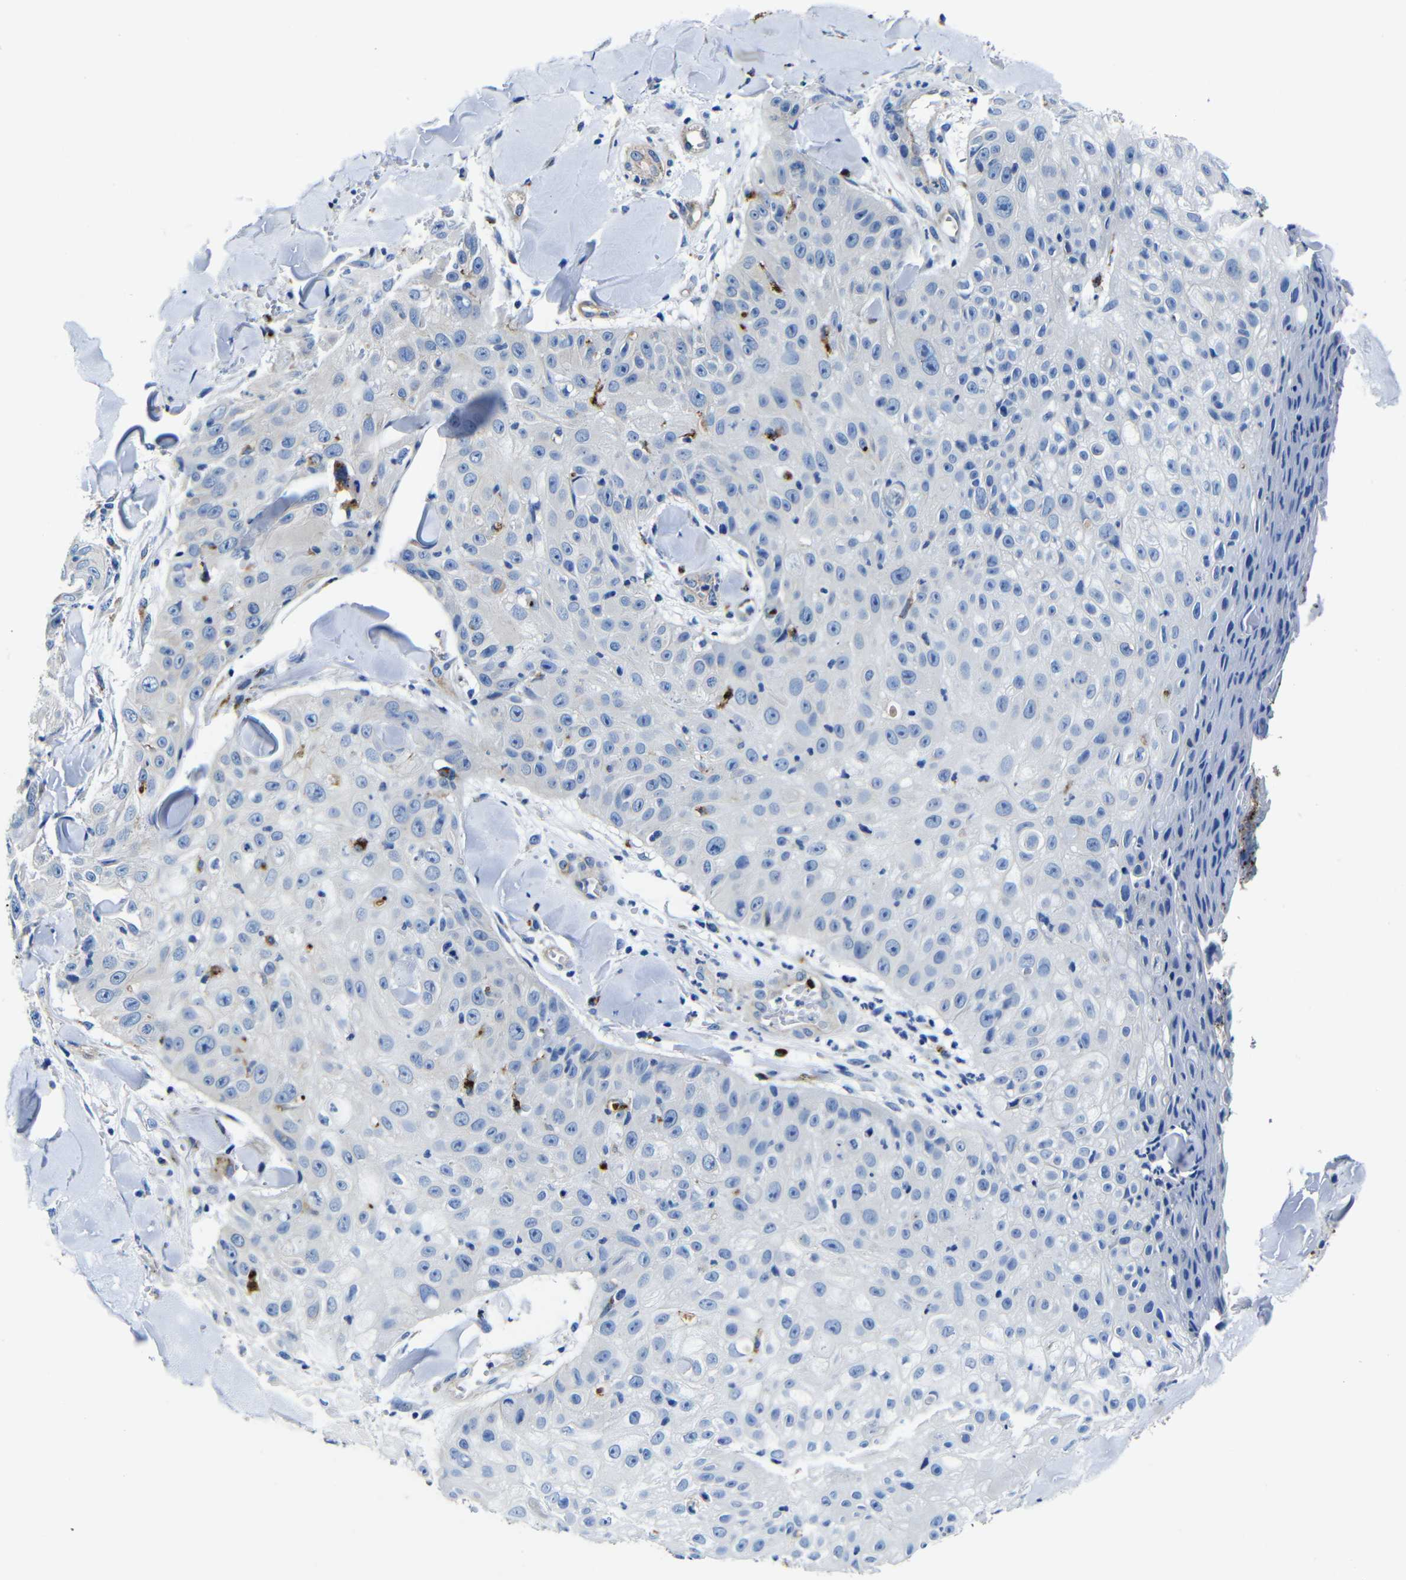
{"staining": {"intensity": "negative", "quantity": "none", "location": "none"}, "tissue": "skin cancer", "cell_type": "Tumor cells", "image_type": "cancer", "snomed": [{"axis": "morphology", "description": "Squamous cell carcinoma, NOS"}, {"axis": "topography", "description": "Skin"}], "caption": "A photomicrograph of skin cancer (squamous cell carcinoma) stained for a protein exhibits no brown staining in tumor cells.", "gene": "GIMAP2", "patient": {"sex": "male", "age": 86}}